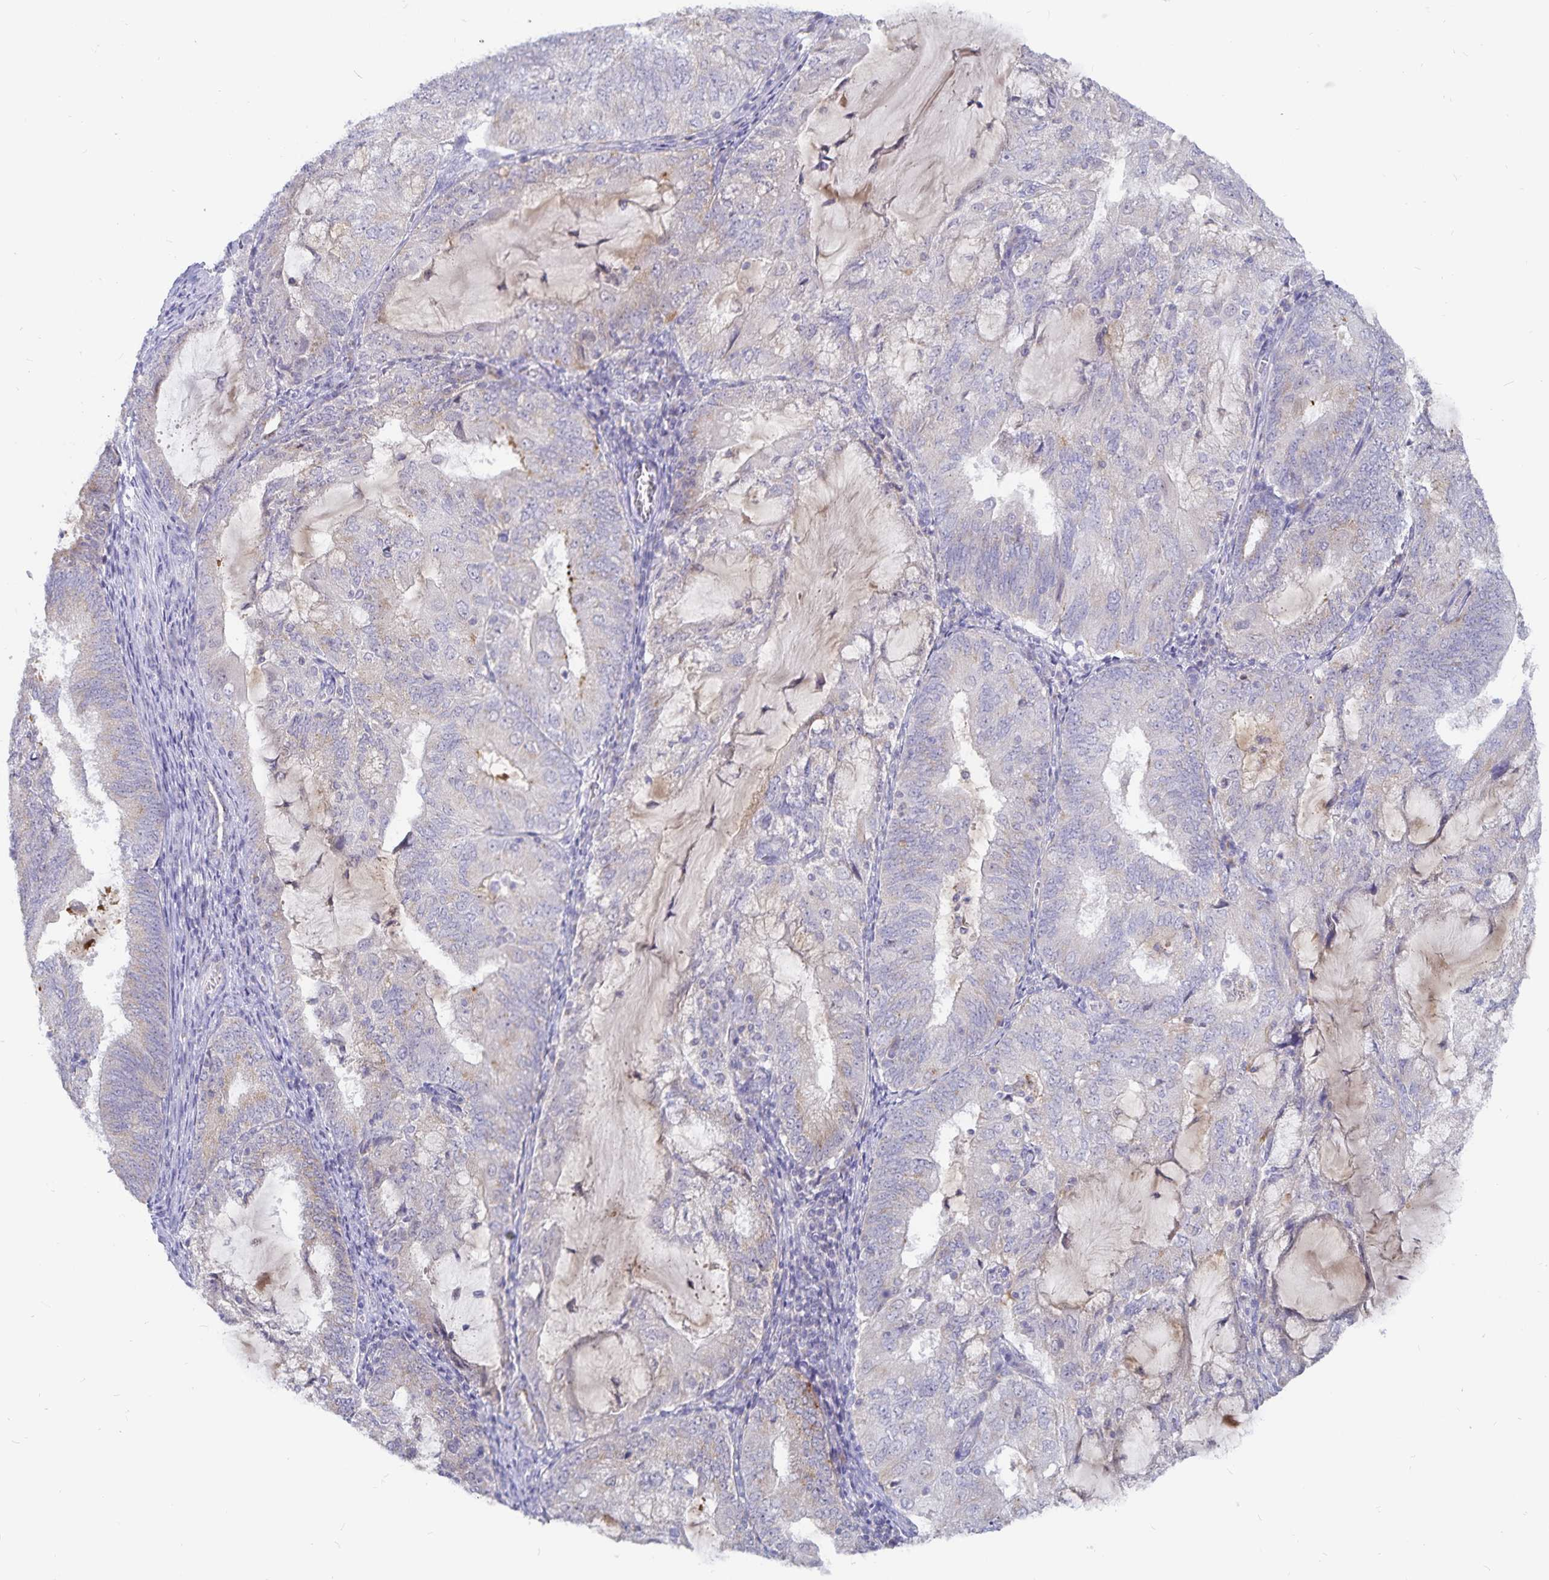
{"staining": {"intensity": "weak", "quantity": "<25%", "location": "cytoplasmic/membranous"}, "tissue": "endometrial cancer", "cell_type": "Tumor cells", "image_type": "cancer", "snomed": [{"axis": "morphology", "description": "Adenocarcinoma, NOS"}, {"axis": "topography", "description": "Endometrium"}], "caption": "An image of adenocarcinoma (endometrial) stained for a protein demonstrates no brown staining in tumor cells. Nuclei are stained in blue.", "gene": "PKHD1", "patient": {"sex": "female", "age": 81}}